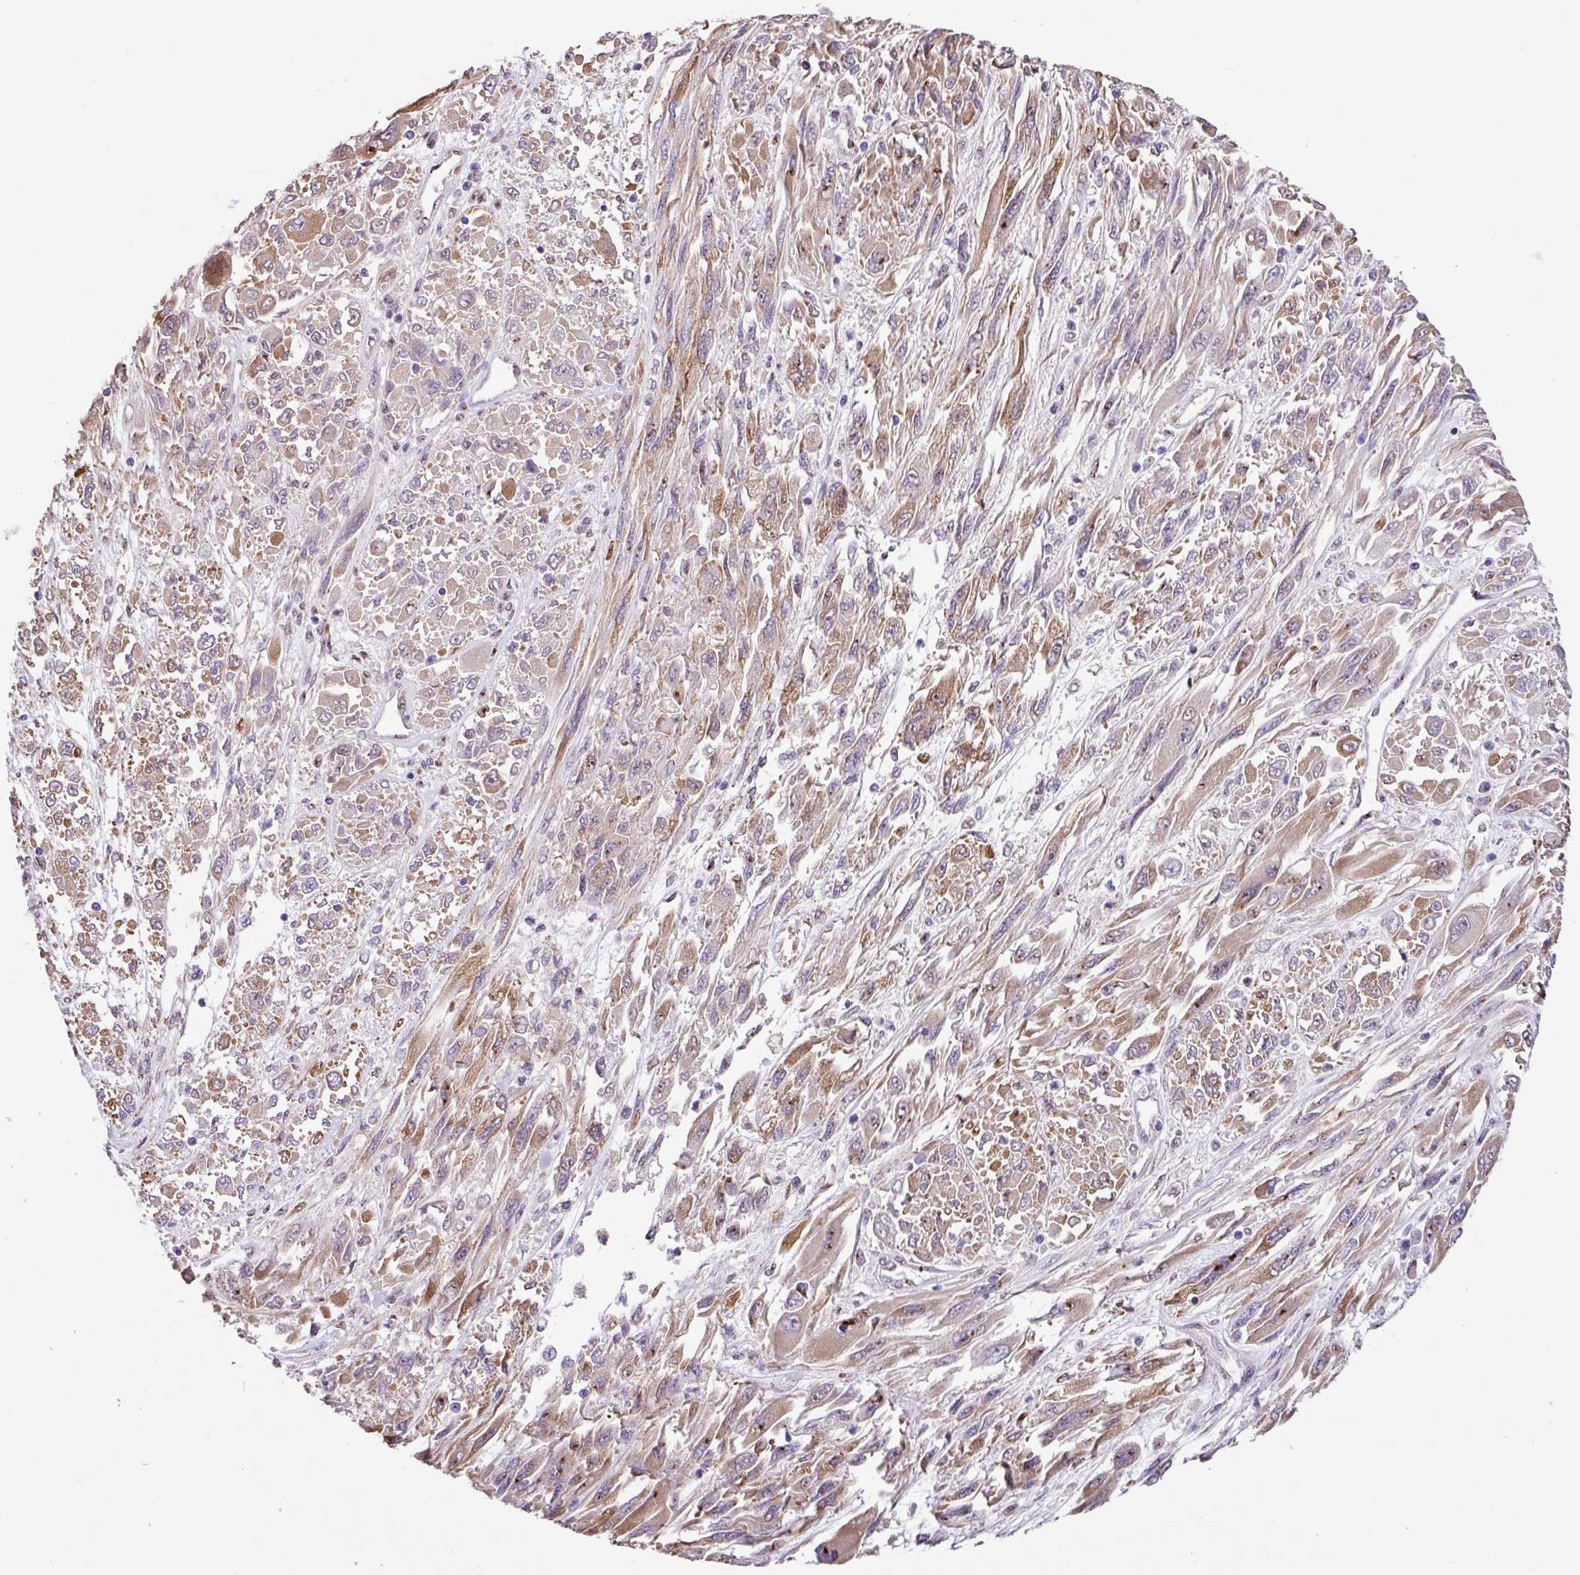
{"staining": {"intensity": "weak", "quantity": "25%-75%", "location": "cytoplasmic/membranous"}, "tissue": "melanoma", "cell_type": "Tumor cells", "image_type": "cancer", "snomed": [{"axis": "morphology", "description": "Malignant melanoma, NOS"}, {"axis": "topography", "description": "Skin"}], "caption": "A high-resolution image shows immunohistochemistry staining of malignant melanoma, which demonstrates weak cytoplasmic/membranous positivity in about 25%-75% of tumor cells.", "gene": "ZG16", "patient": {"sex": "female", "age": 91}}